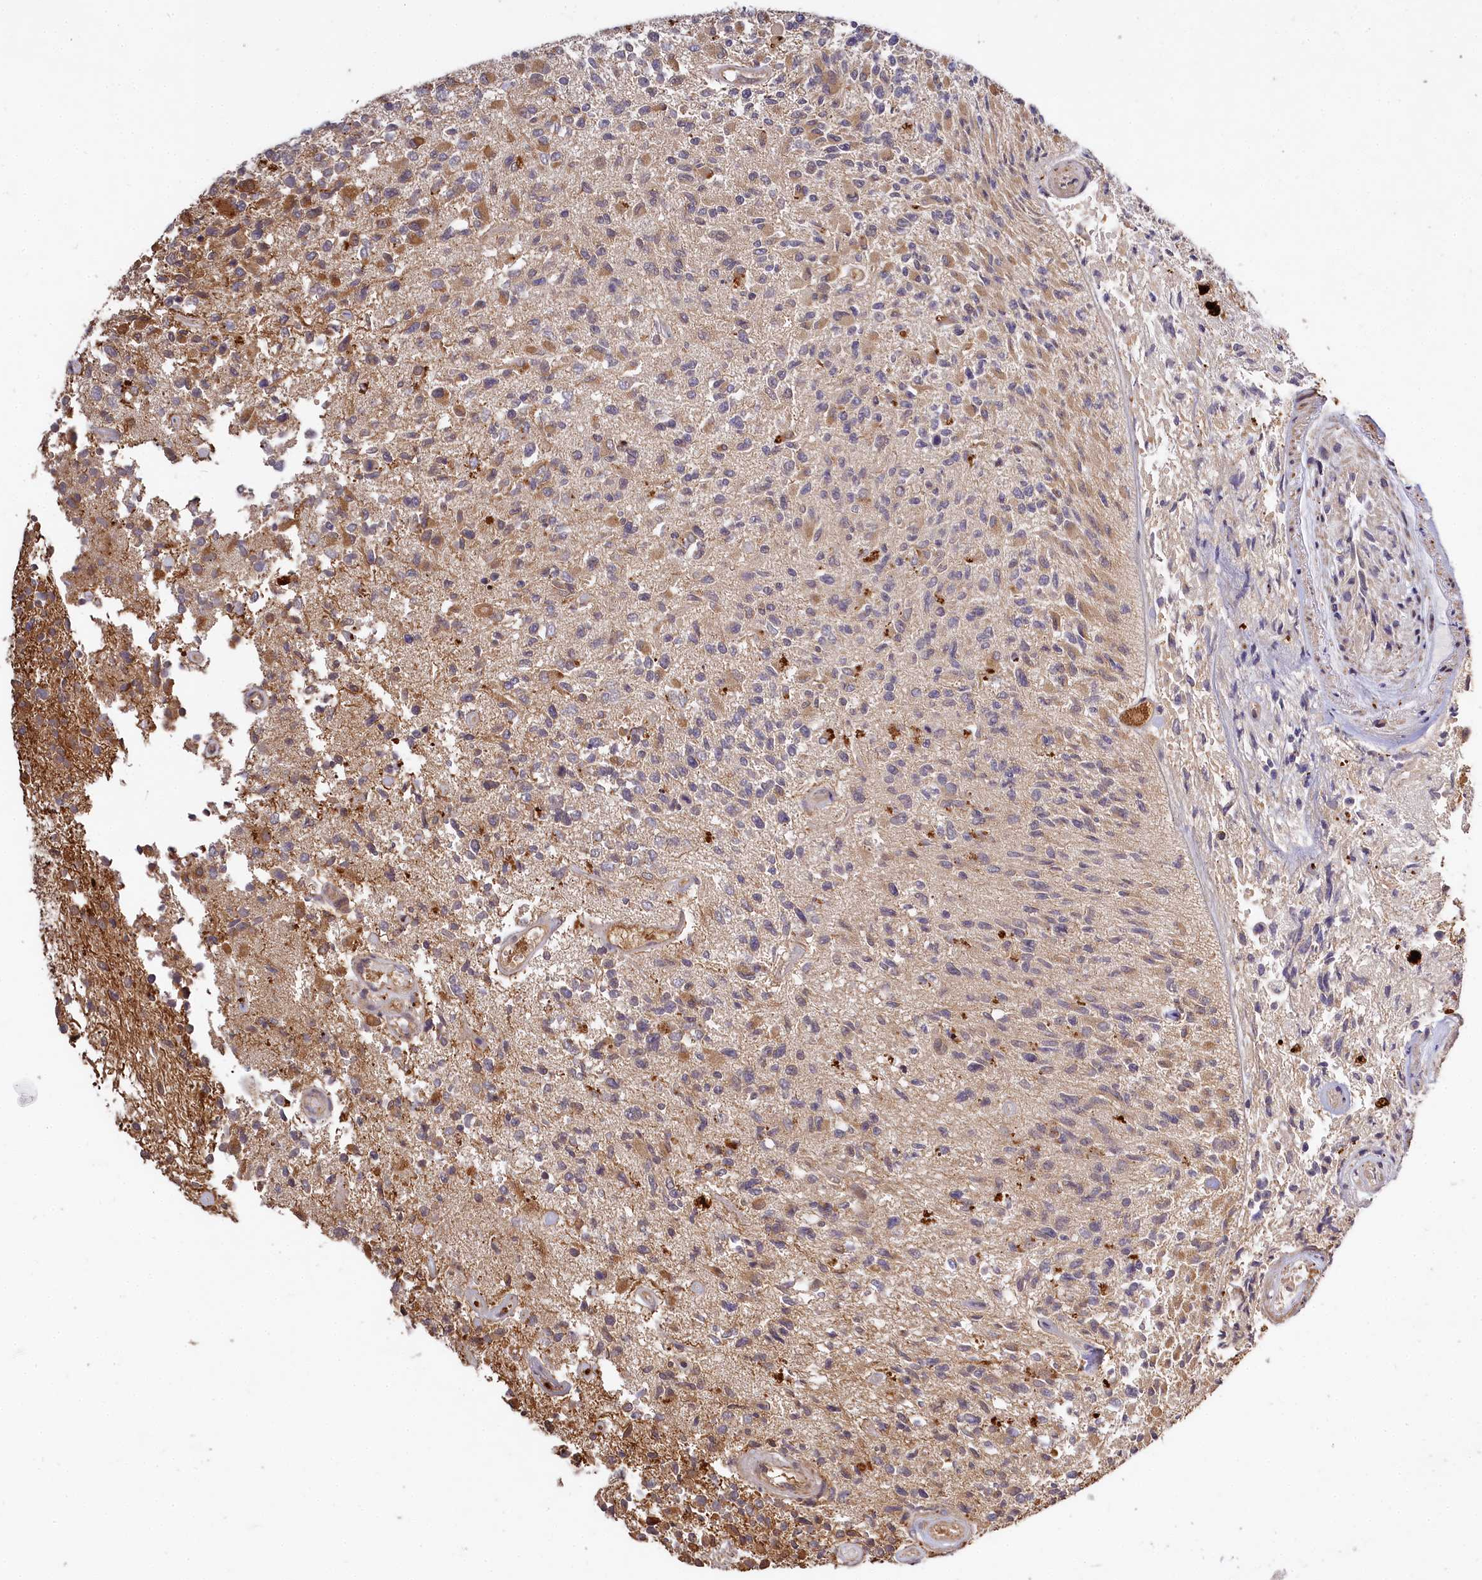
{"staining": {"intensity": "moderate", "quantity": "<25%", "location": "cytoplasmic/membranous"}, "tissue": "glioma", "cell_type": "Tumor cells", "image_type": "cancer", "snomed": [{"axis": "morphology", "description": "Glioma, malignant, High grade"}, {"axis": "morphology", "description": "Glioblastoma, NOS"}, {"axis": "topography", "description": "Brain"}], "caption": "Protein staining by IHC shows moderate cytoplasmic/membranous expression in about <25% of tumor cells in glioma. (DAB = brown stain, brightfield microscopy at high magnification).", "gene": "MCF2L2", "patient": {"sex": "male", "age": 60}}